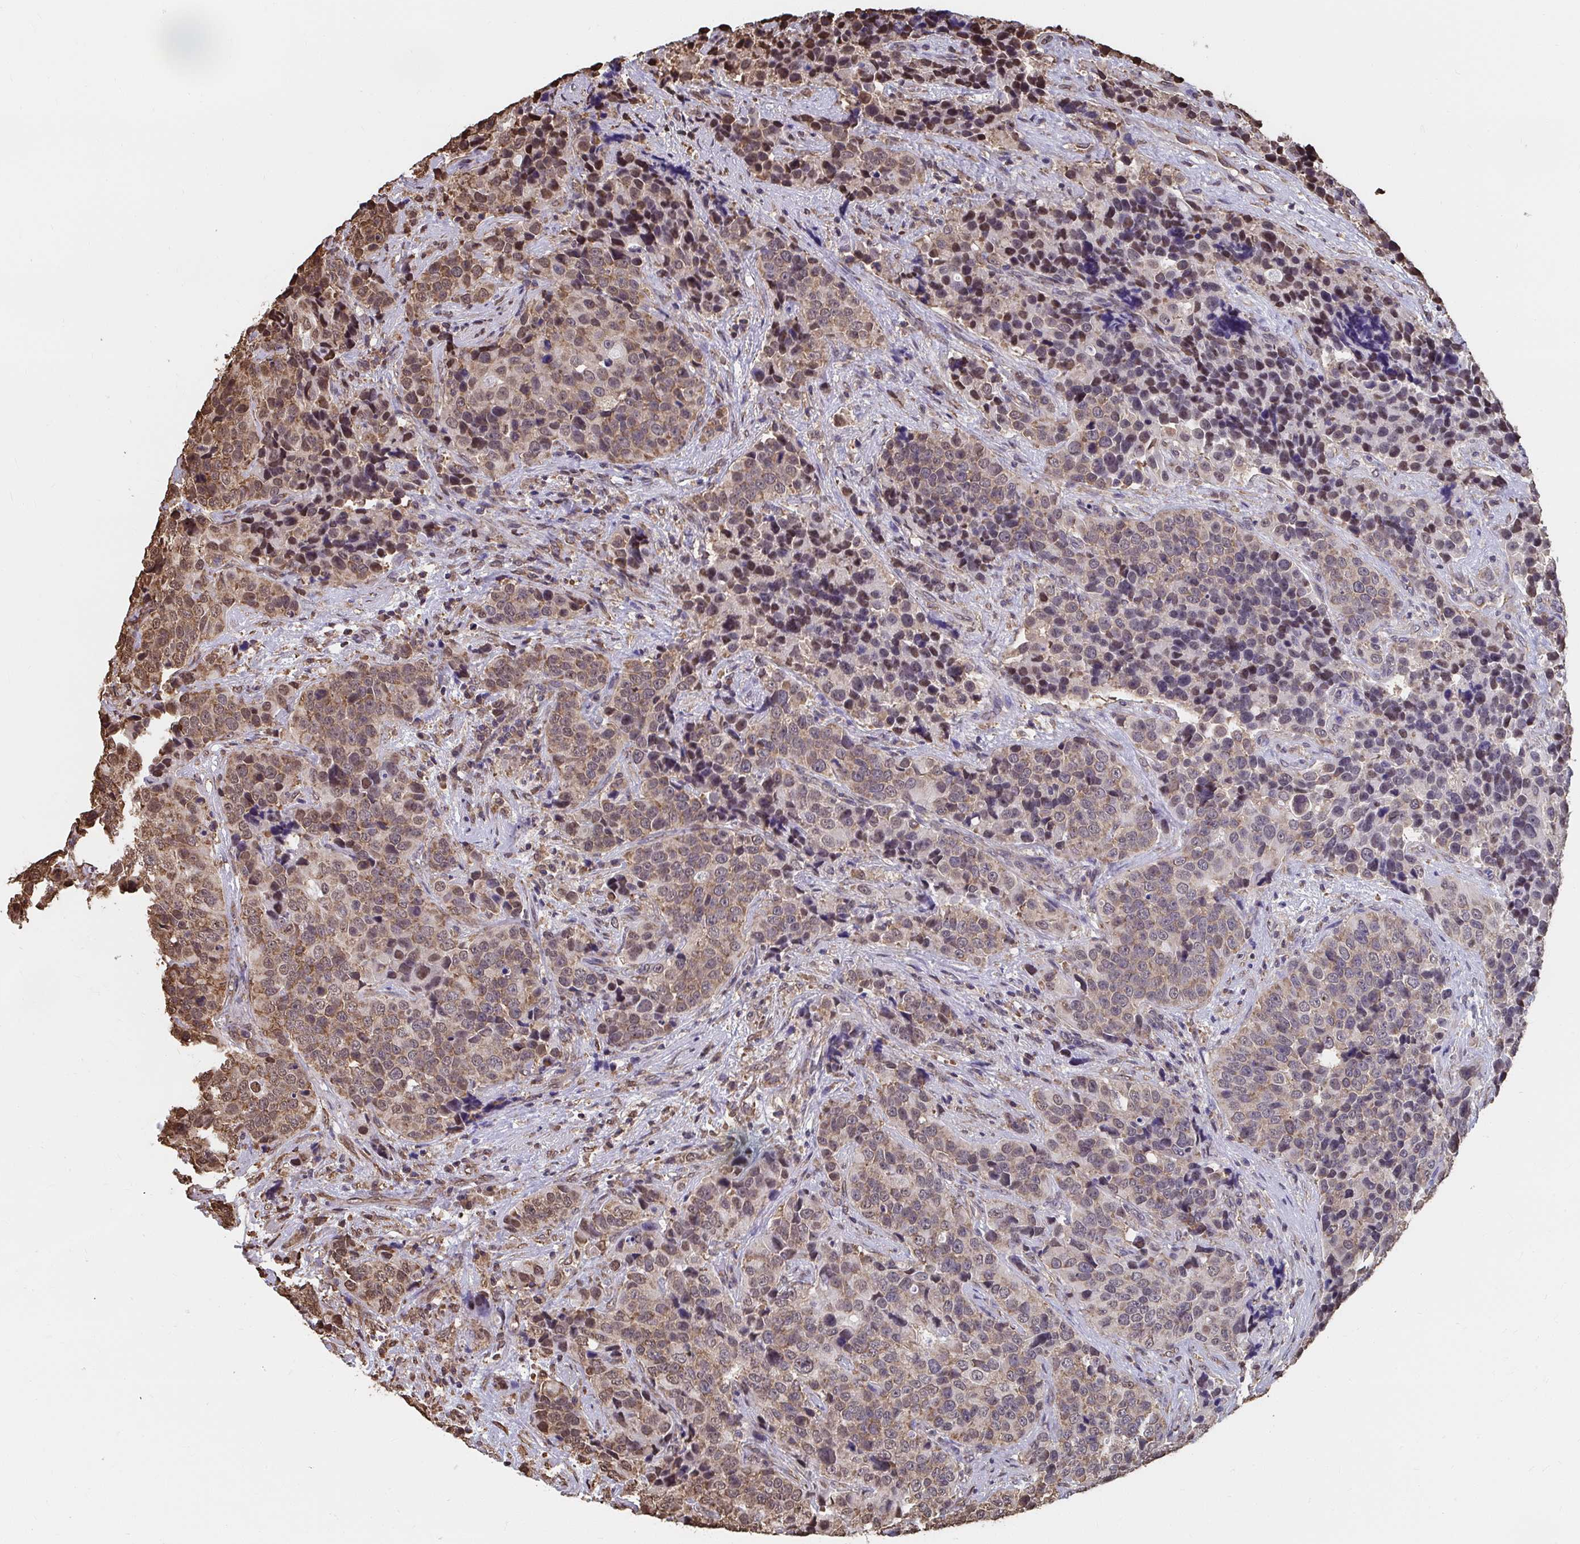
{"staining": {"intensity": "weak", "quantity": ">75%", "location": "cytoplasmic/membranous,nuclear"}, "tissue": "urothelial cancer", "cell_type": "Tumor cells", "image_type": "cancer", "snomed": [{"axis": "morphology", "description": "Urothelial carcinoma, NOS"}, {"axis": "topography", "description": "Urinary bladder"}], "caption": "Transitional cell carcinoma stained for a protein (brown) demonstrates weak cytoplasmic/membranous and nuclear positive positivity in about >75% of tumor cells.", "gene": "SYNCRIP", "patient": {"sex": "male", "age": 52}}